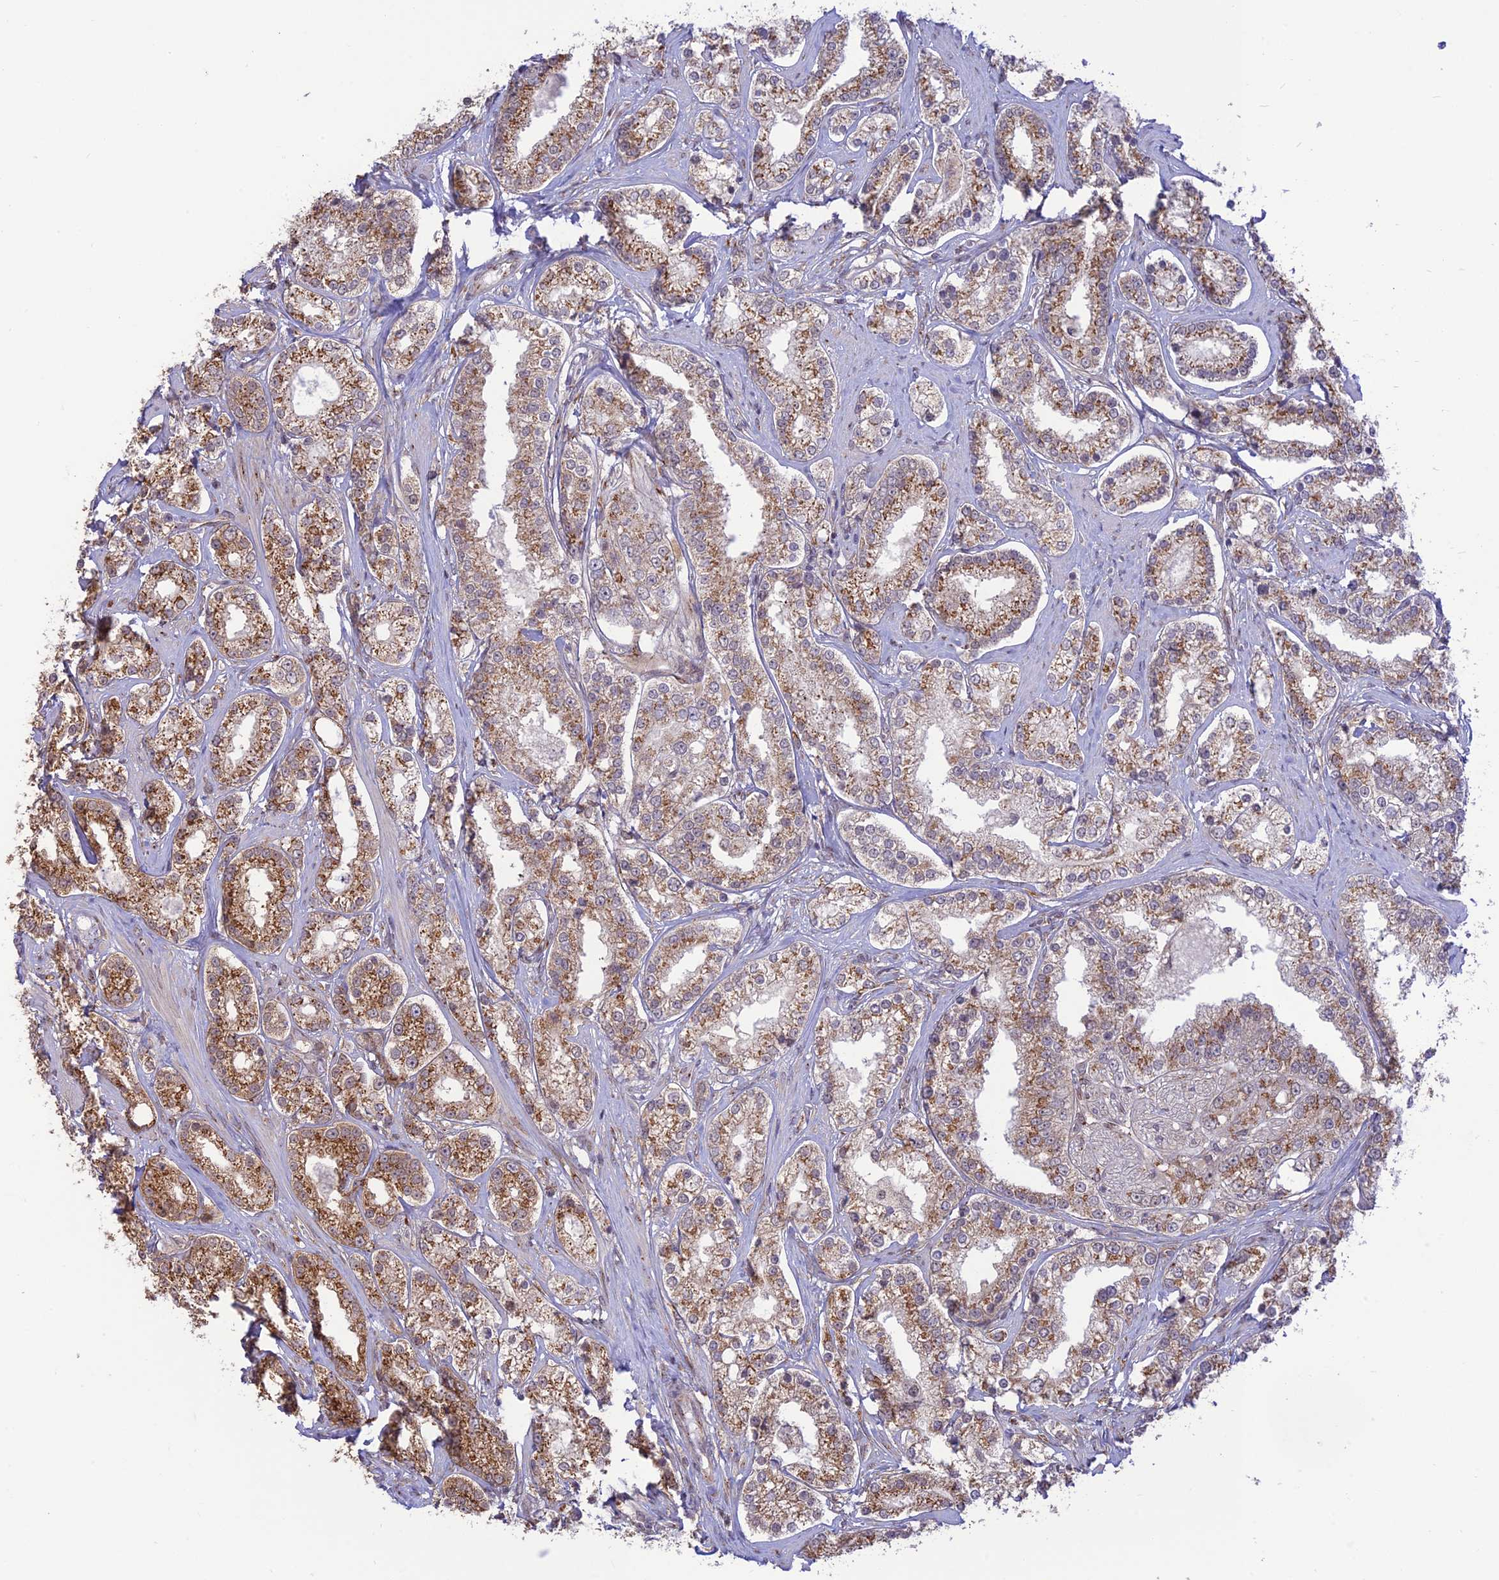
{"staining": {"intensity": "moderate", "quantity": ">75%", "location": "cytoplasmic/membranous"}, "tissue": "prostate cancer", "cell_type": "Tumor cells", "image_type": "cancer", "snomed": [{"axis": "morphology", "description": "Normal tissue, NOS"}, {"axis": "morphology", "description": "Adenocarcinoma, High grade"}, {"axis": "topography", "description": "Prostate"}], "caption": "Prostate adenocarcinoma (high-grade) stained with IHC reveals moderate cytoplasmic/membranous staining in approximately >75% of tumor cells.", "gene": "GOLGA3", "patient": {"sex": "male", "age": 83}}